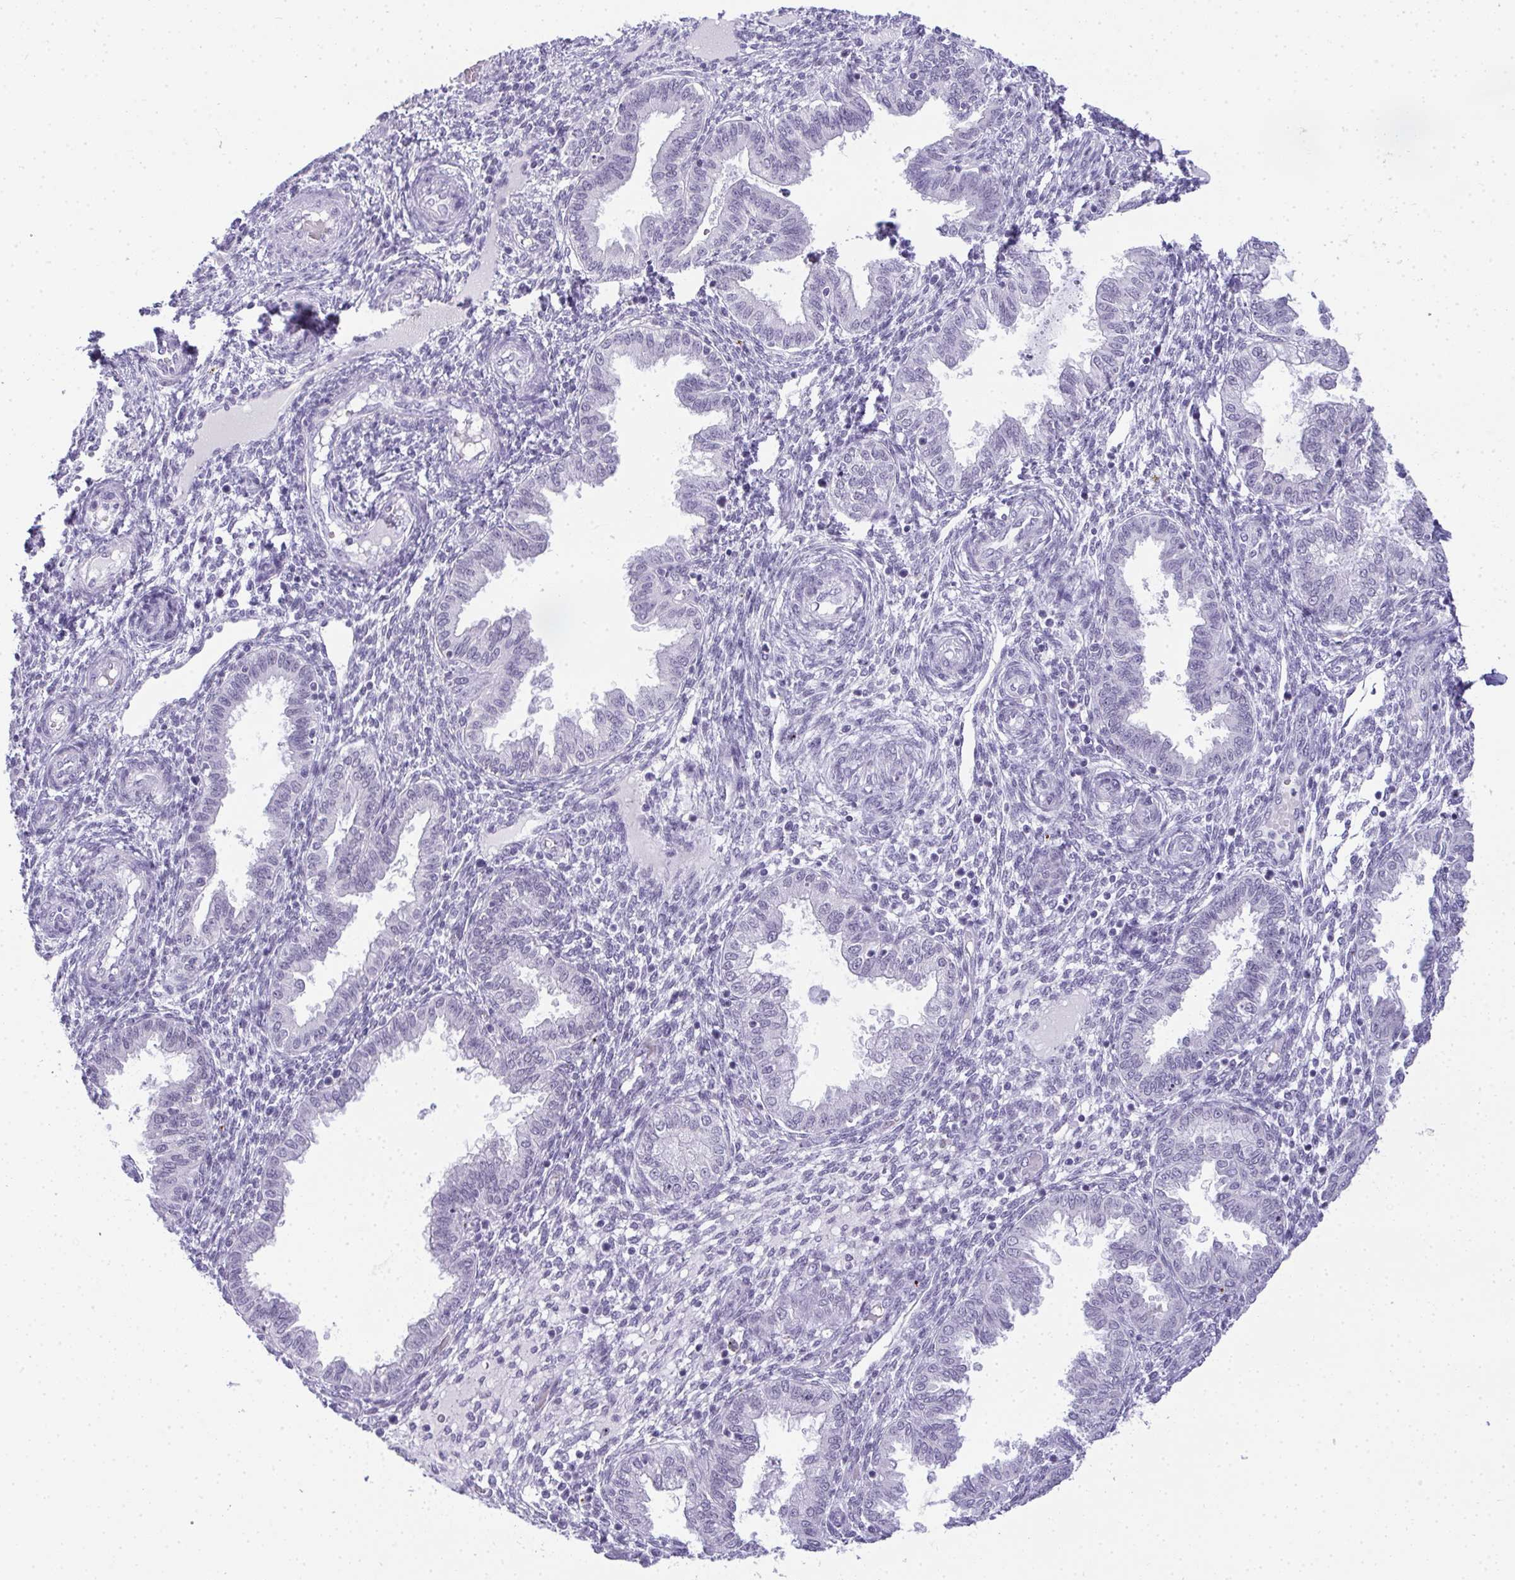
{"staining": {"intensity": "negative", "quantity": "none", "location": "none"}, "tissue": "endometrium", "cell_type": "Cells in endometrial stroma", "image_type": "normal", "snomed": [{"axis": "morphology", "description": "Normal tissue, NOS"}, {"axis": "topography", "description": "Endometrium"}], "caption": "Histopathology image shows no protein staining in cells in endometrial stroma of normal endometrium. (IHC, brightfield microscopy, high magnification).", "gene": "PLA2G1B", "patient": {"sex": "female", "age": 33}}